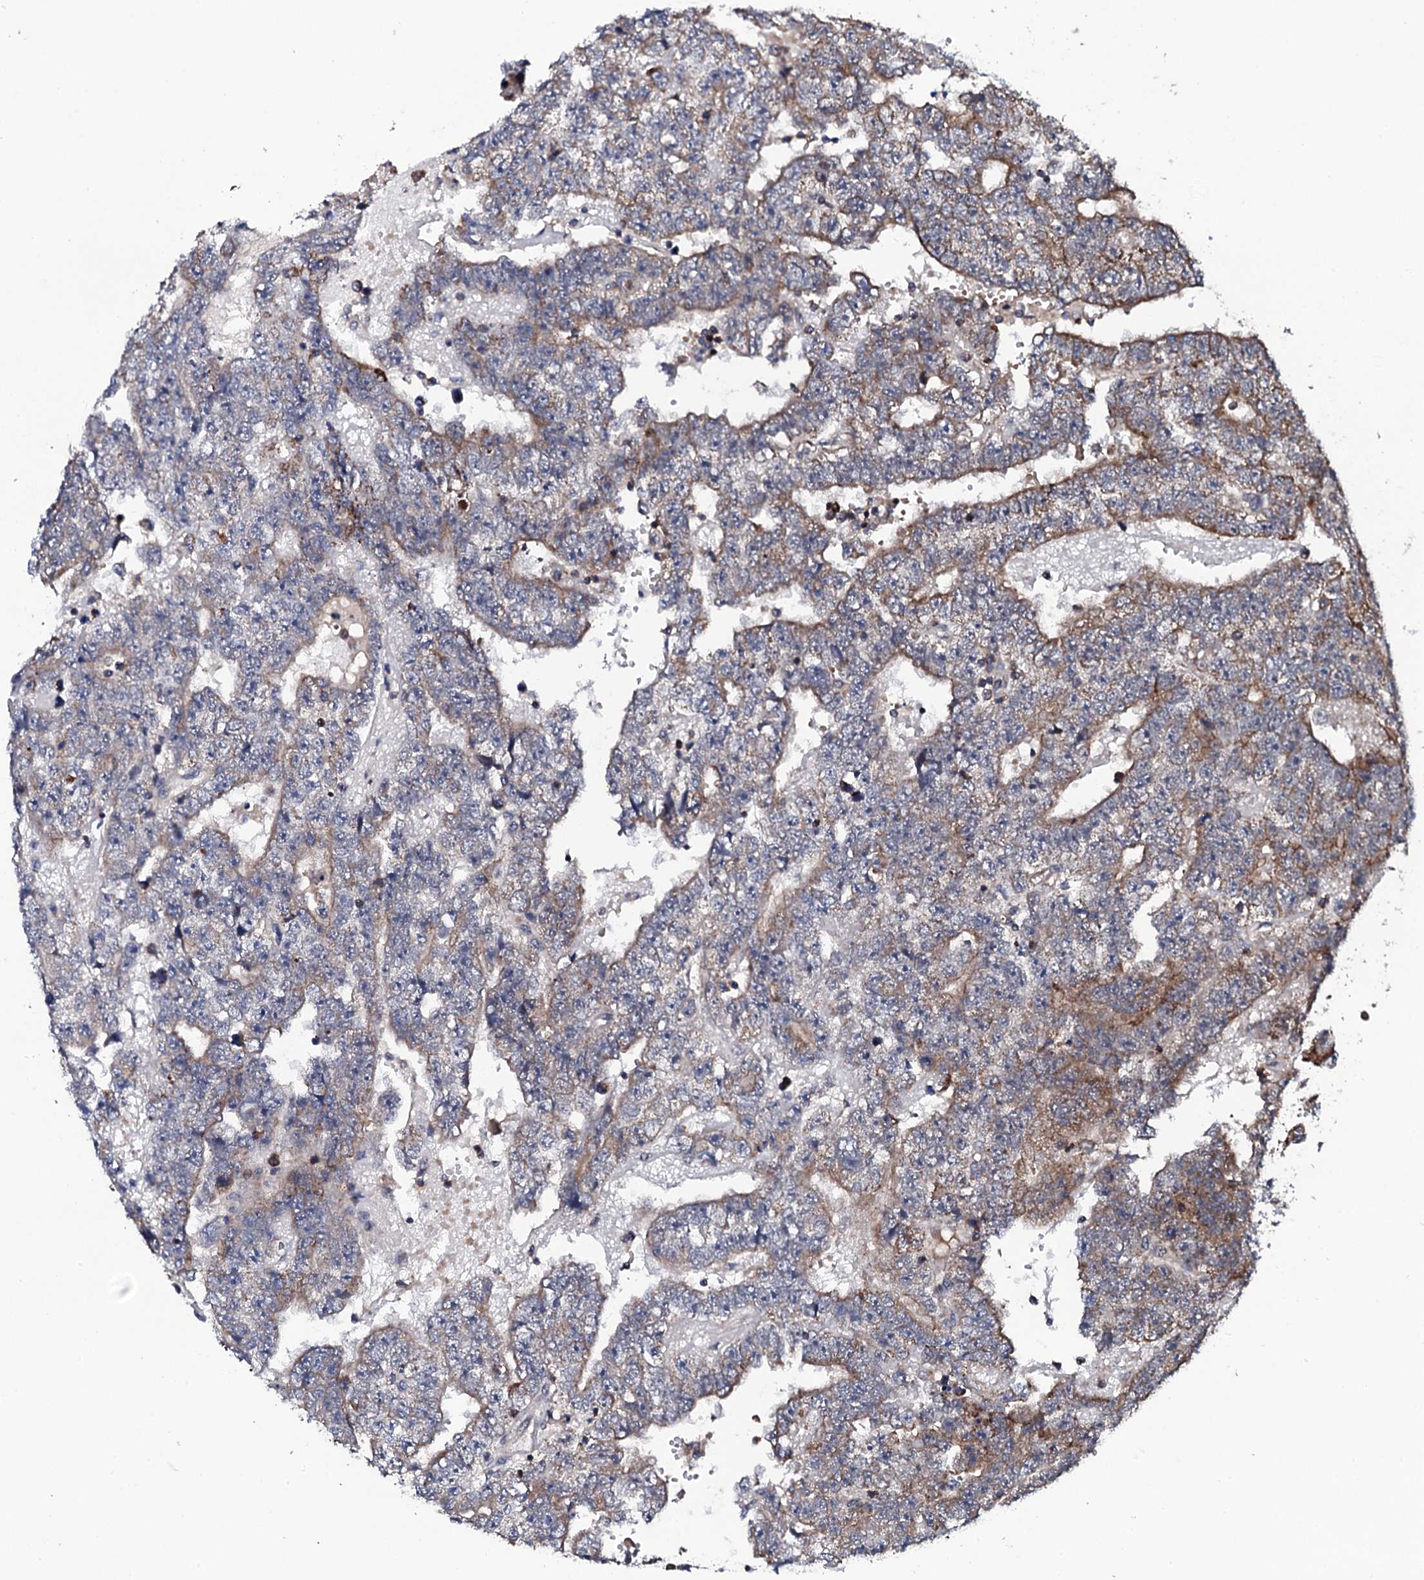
{"staining": {"intensity": "moderate", "quantity": "25%-75%", "location": "cytoplasmic/membranous"}, "tissue": "testis cancer", "cell_type": "Tumor cells", "image_type": "cancer", "snomed": [{"axis": "morphology", "description": "Carcinoma, Embryonal, NOS"}, {"axis": "topography", "description": "Testis"}], "caption": "Protein analysis of testis embryonal carcinoma tissue shows moderate cytoplasmic/membranous positivity in about 25%-75% of tumor cells. (brown staining indicates protein expression, while blue staining denotes nuclei).", "gene": "COG4", "patient": {"sex": "male", "age": 25}}